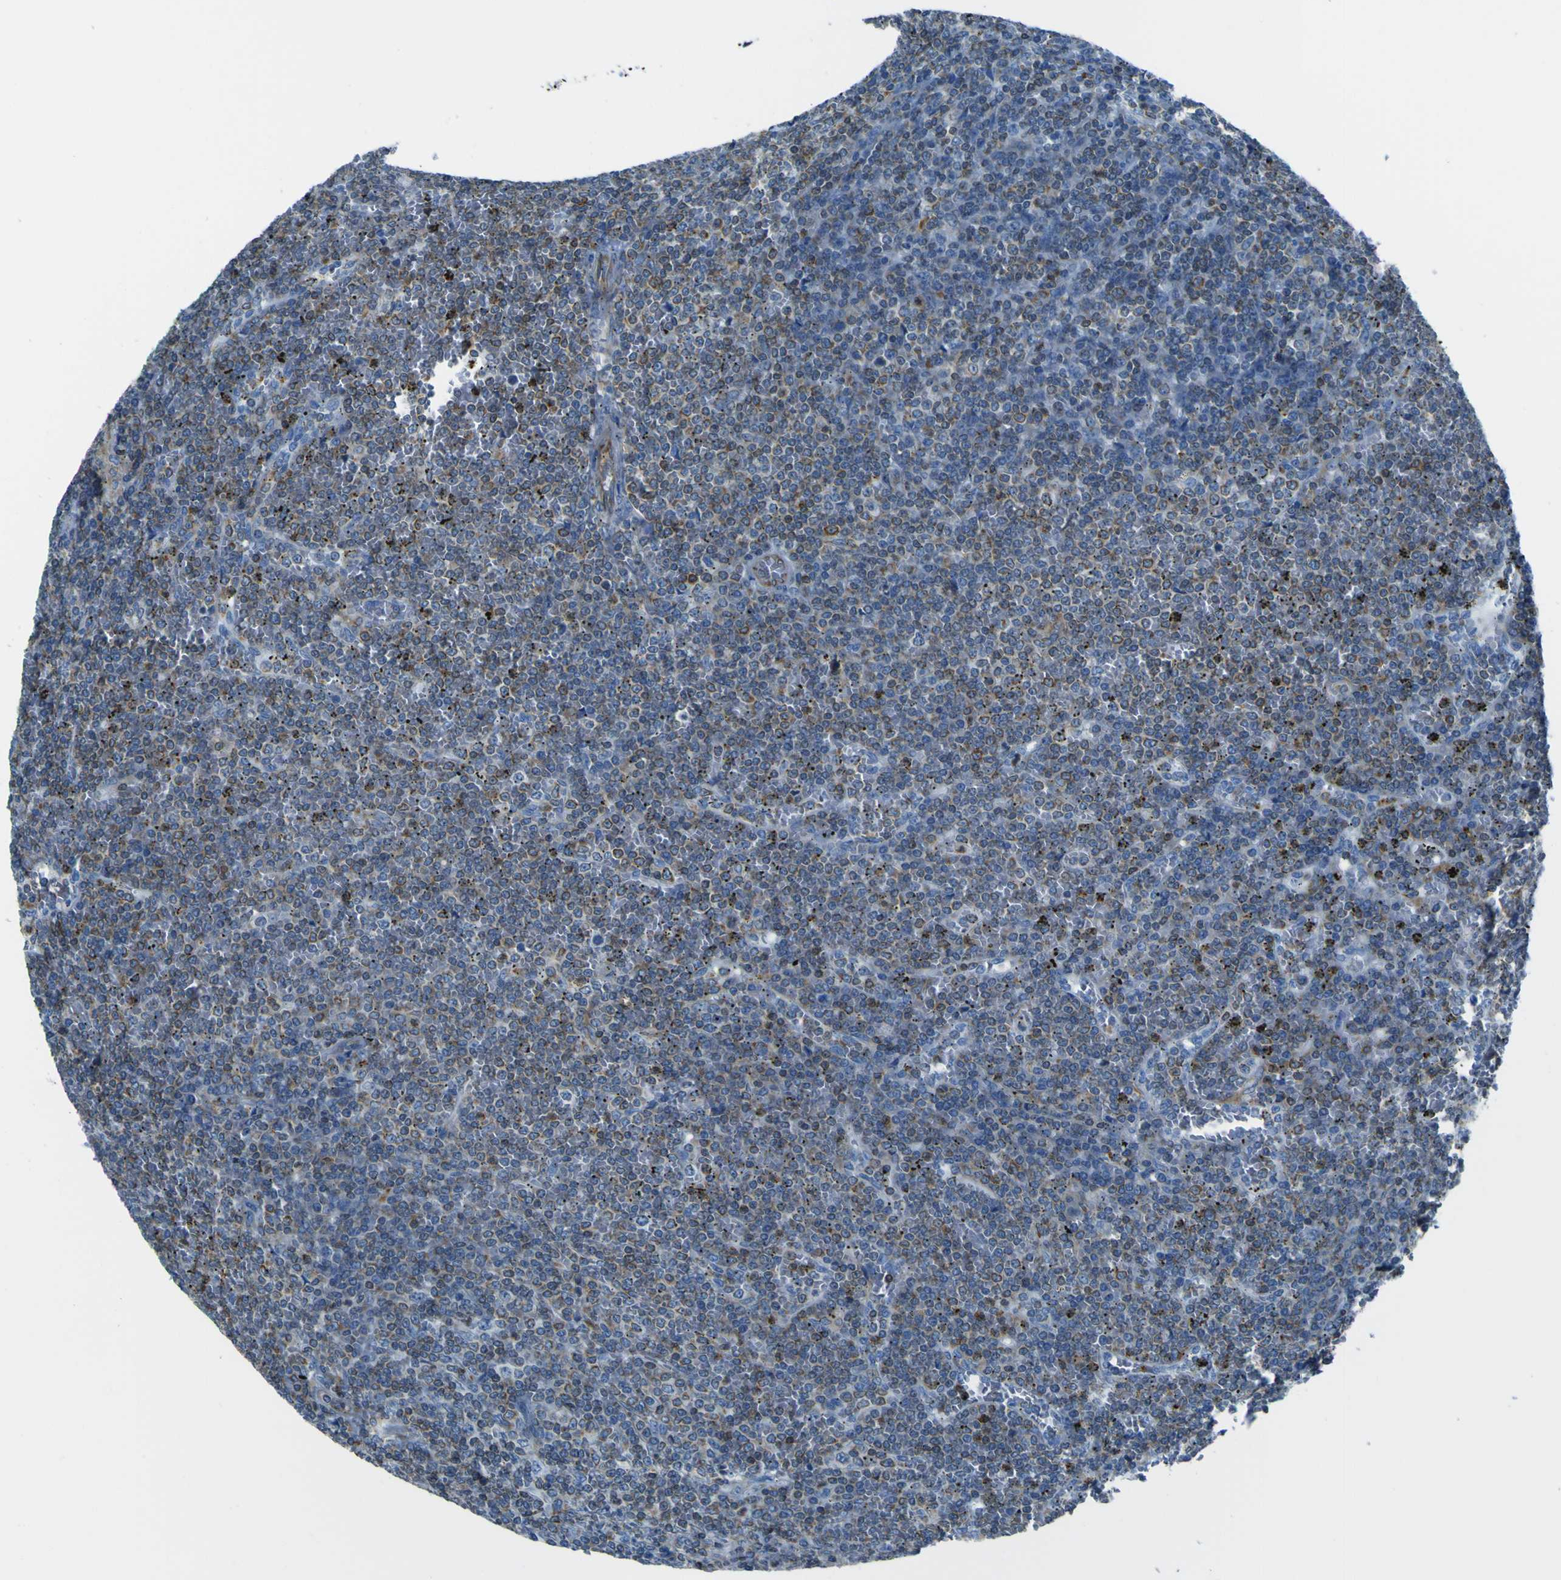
{"staining": {"intensity": "moderate", "quantity": "25%-75%", "location": "cytoplasmic/membranous"}, "tissue": "lymphoma", "cell_type": "Tumor cells", "image_type": "cancer", "snomed": [{"axis": "morphology", "description": "Malignant lymphoma, non-Hodgkin's type, Low grade"}, {"axis": "topography", "description": "Spleen"}], "caption": "A histopathology image of human low-grade malignant lymphoma, non-Hodgkin's type stained for a protein demonstrates moderate cytoplasmic/membranous brown staining in tumor cells.", "gene": "STIM1", "patient": {"sex": "female", "age": 19}}